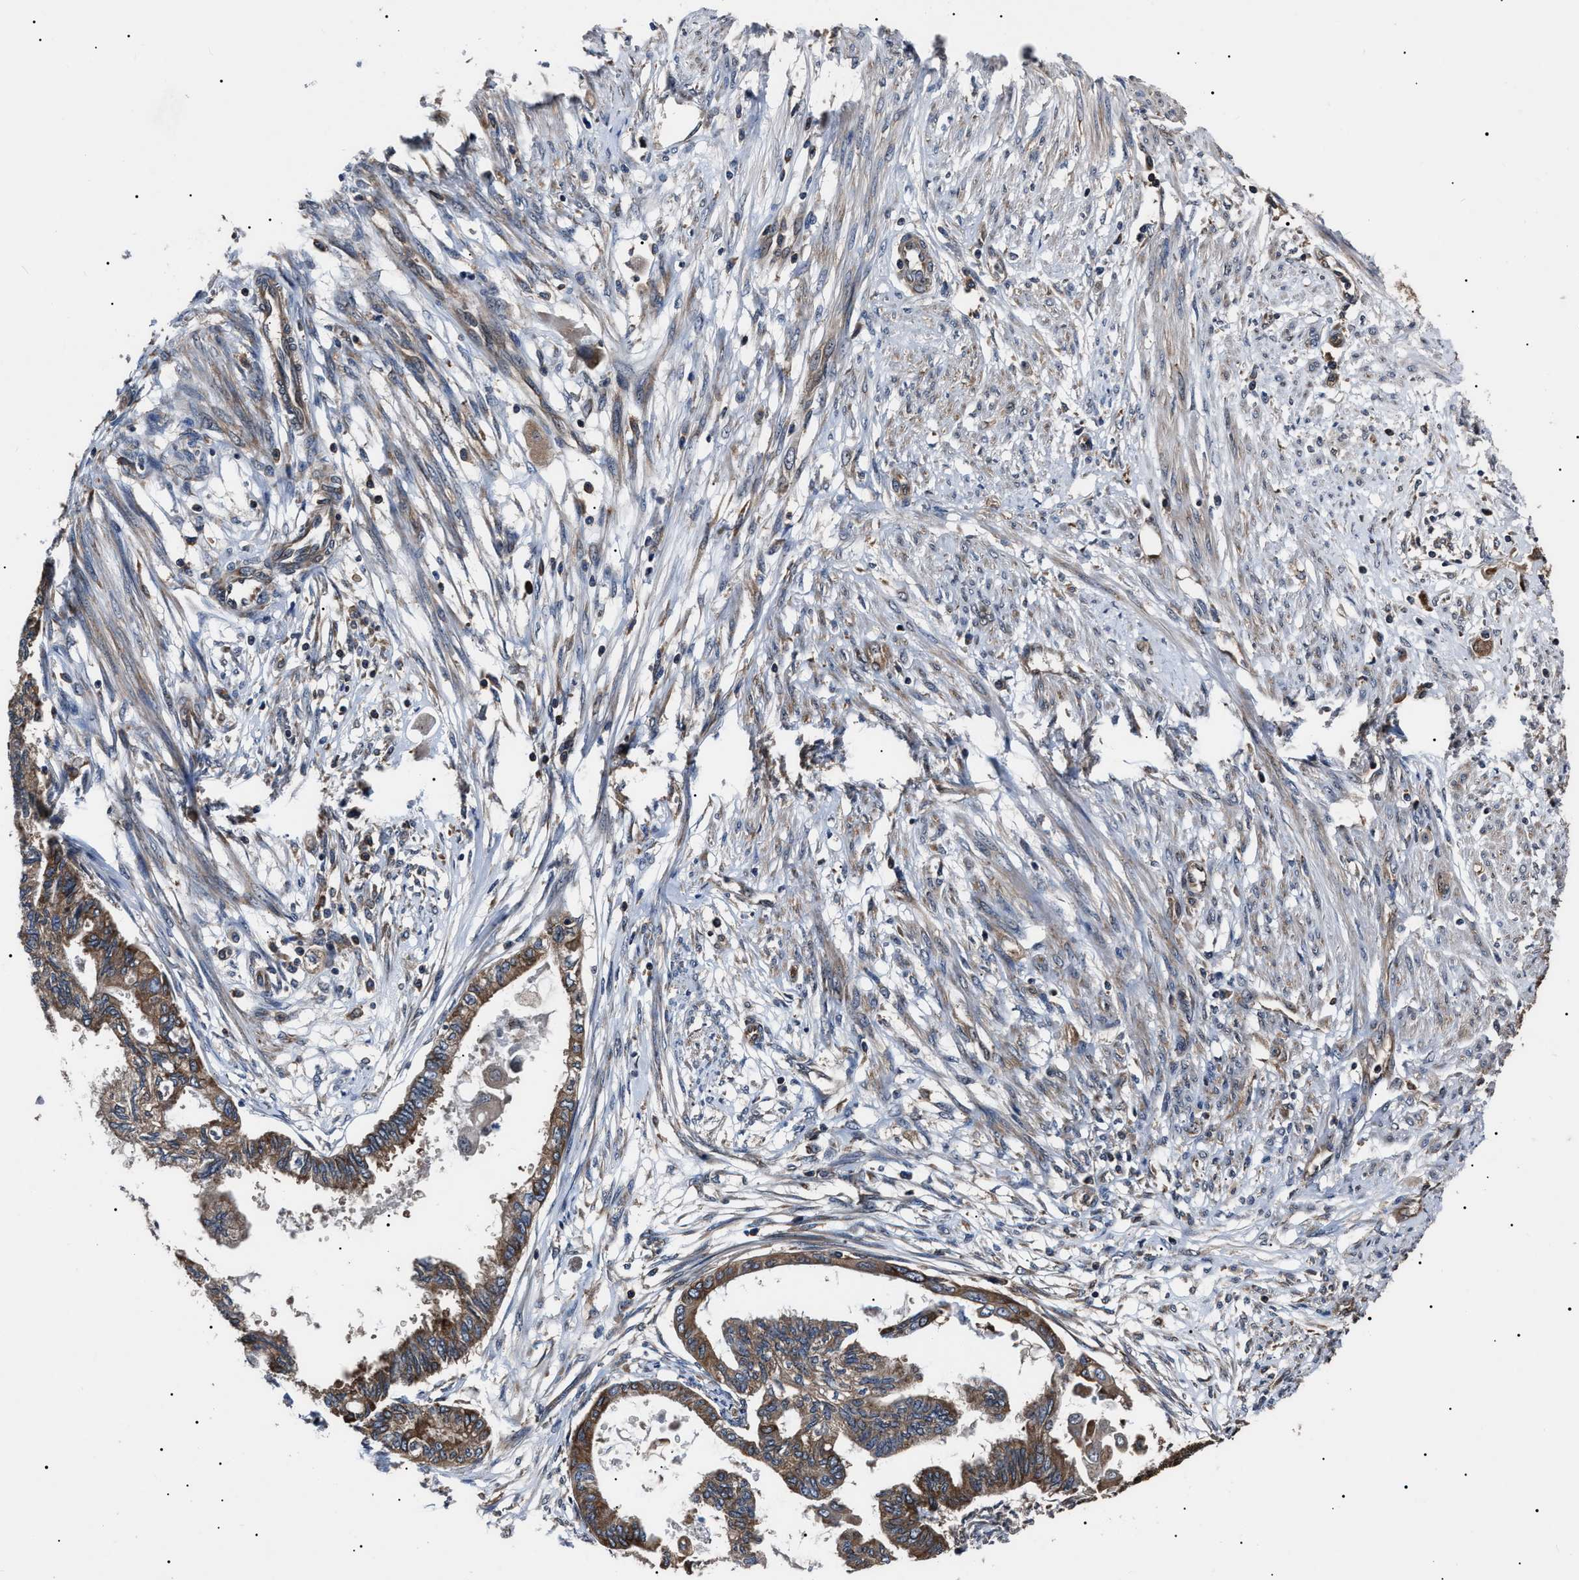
{"staining": {"intensity": "moderate", "quantity": ">75%", "location": "cytoplasmic/membranous"}, "tissue": "cervical cancer", "cell_type": "Tumor cells", "image_type": "cancer", "snomed": [{"axis": "morphology", "description": "Normal tissue, NOS"}, {"axis": "morphology", "description": "Adenocarcinoma, NOS"}, {"axis": "topography", "description": "Cervix"}, {"axis": "topography", "description": "Endometrium"}], "caption": "This is an image of IHC staining of adenocarcinoma (cervical), which shows moderate positivity in the cytoplasmic/membranous of tumor cells.", "gene": "CCT8", "patient": {"sex": "female", "age": 86}}